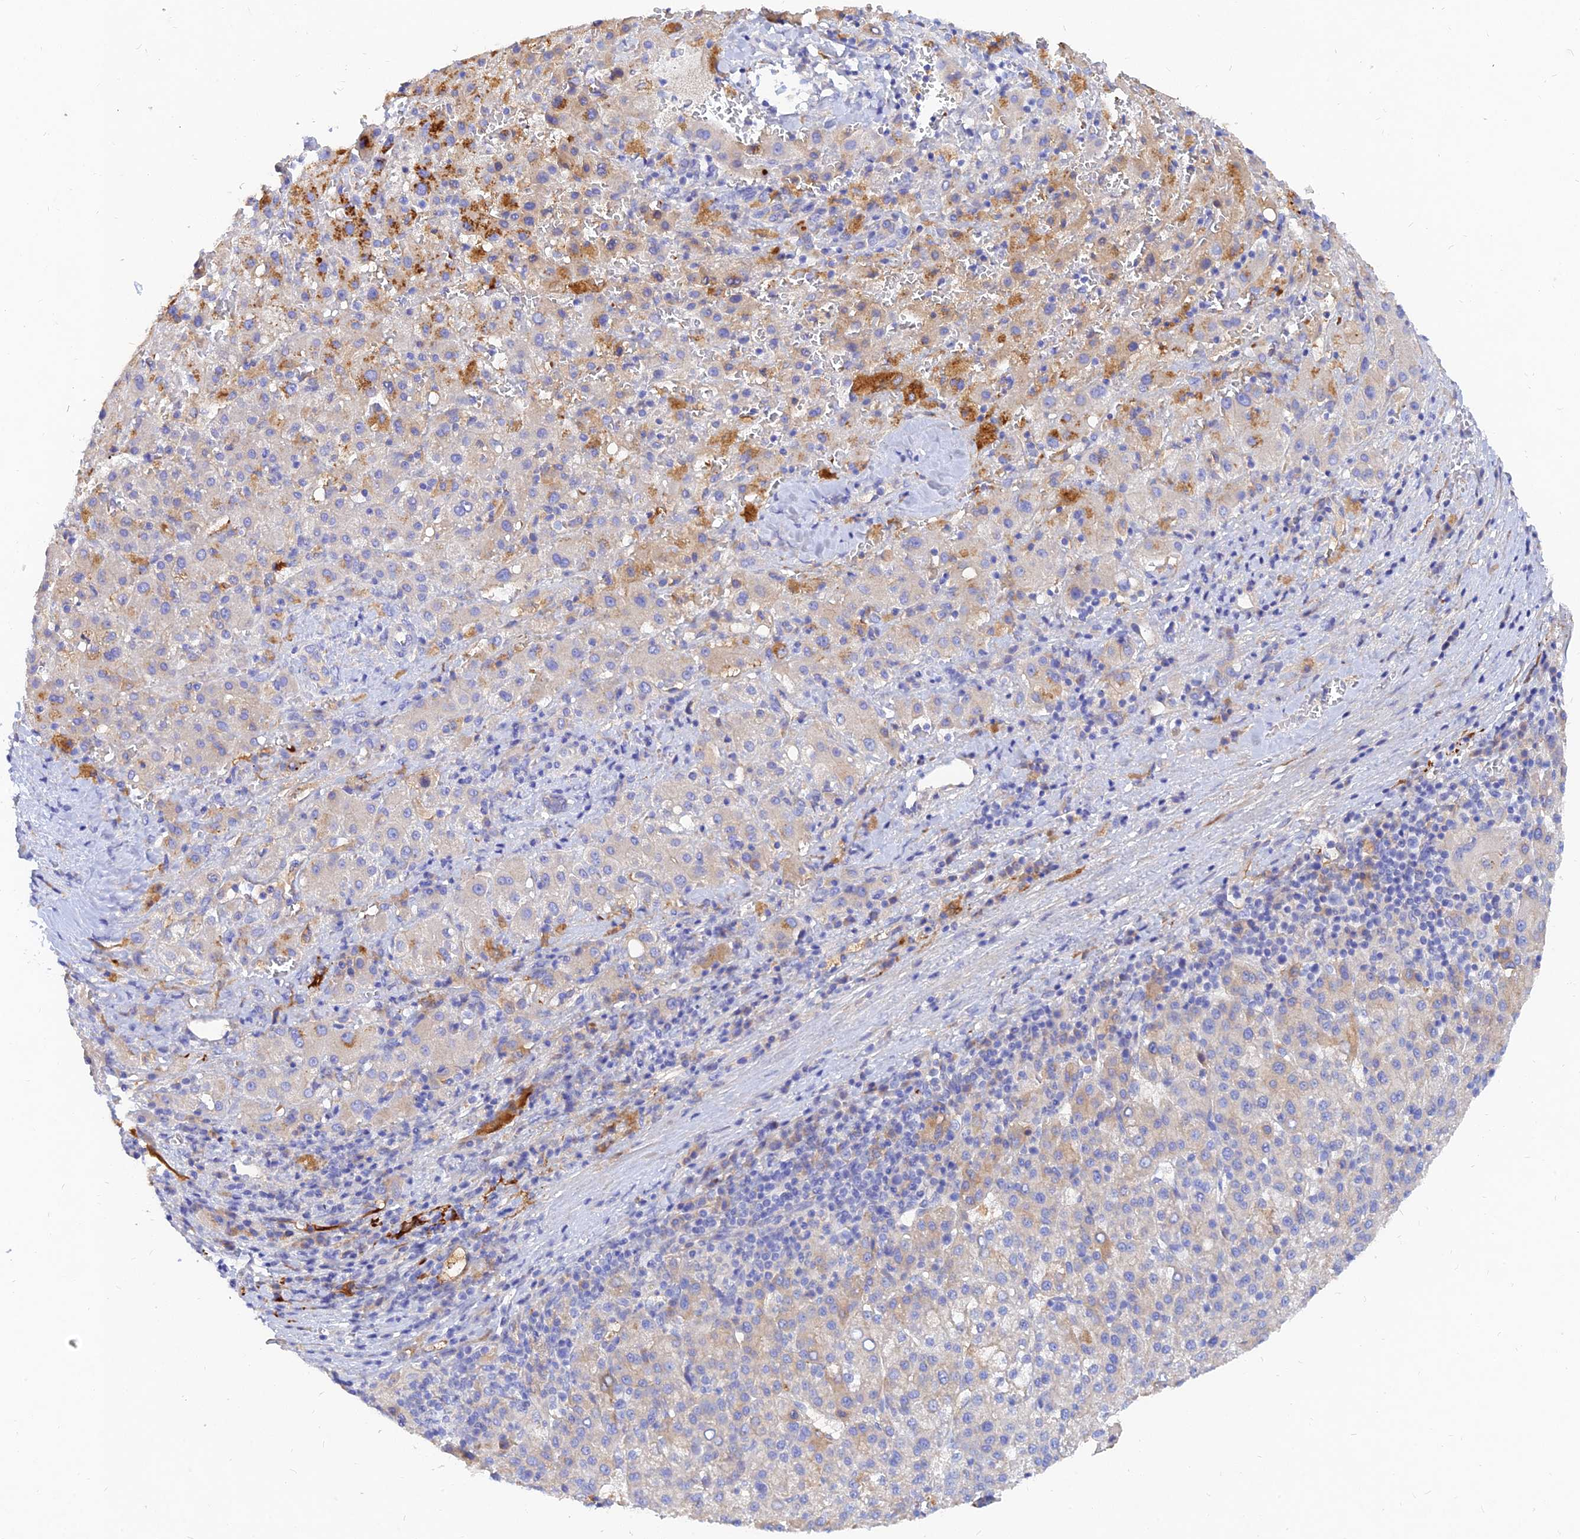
{"staining": {"intensity": "moderate", "quantity": "<25%", "location": "cytoplasmic/membranous"}, "tissue": "liver cancer", "cell_type": "Tumor cells", "image_type": "cancer", "snomed": [{"axis": "morphology", "description": "Carcinoma, Hepatocellular, NOS"}, {"axis": "topography", "description": "Liver"}], "caption": "Protein expression analysis of human hepatocellular carcinoma (liver) reveals moderate cytoplasmic/membranous staining in approximately <25% of tumor cells.", "gene": "MROH1", "patient": {"sex": "female", "age": 58}}